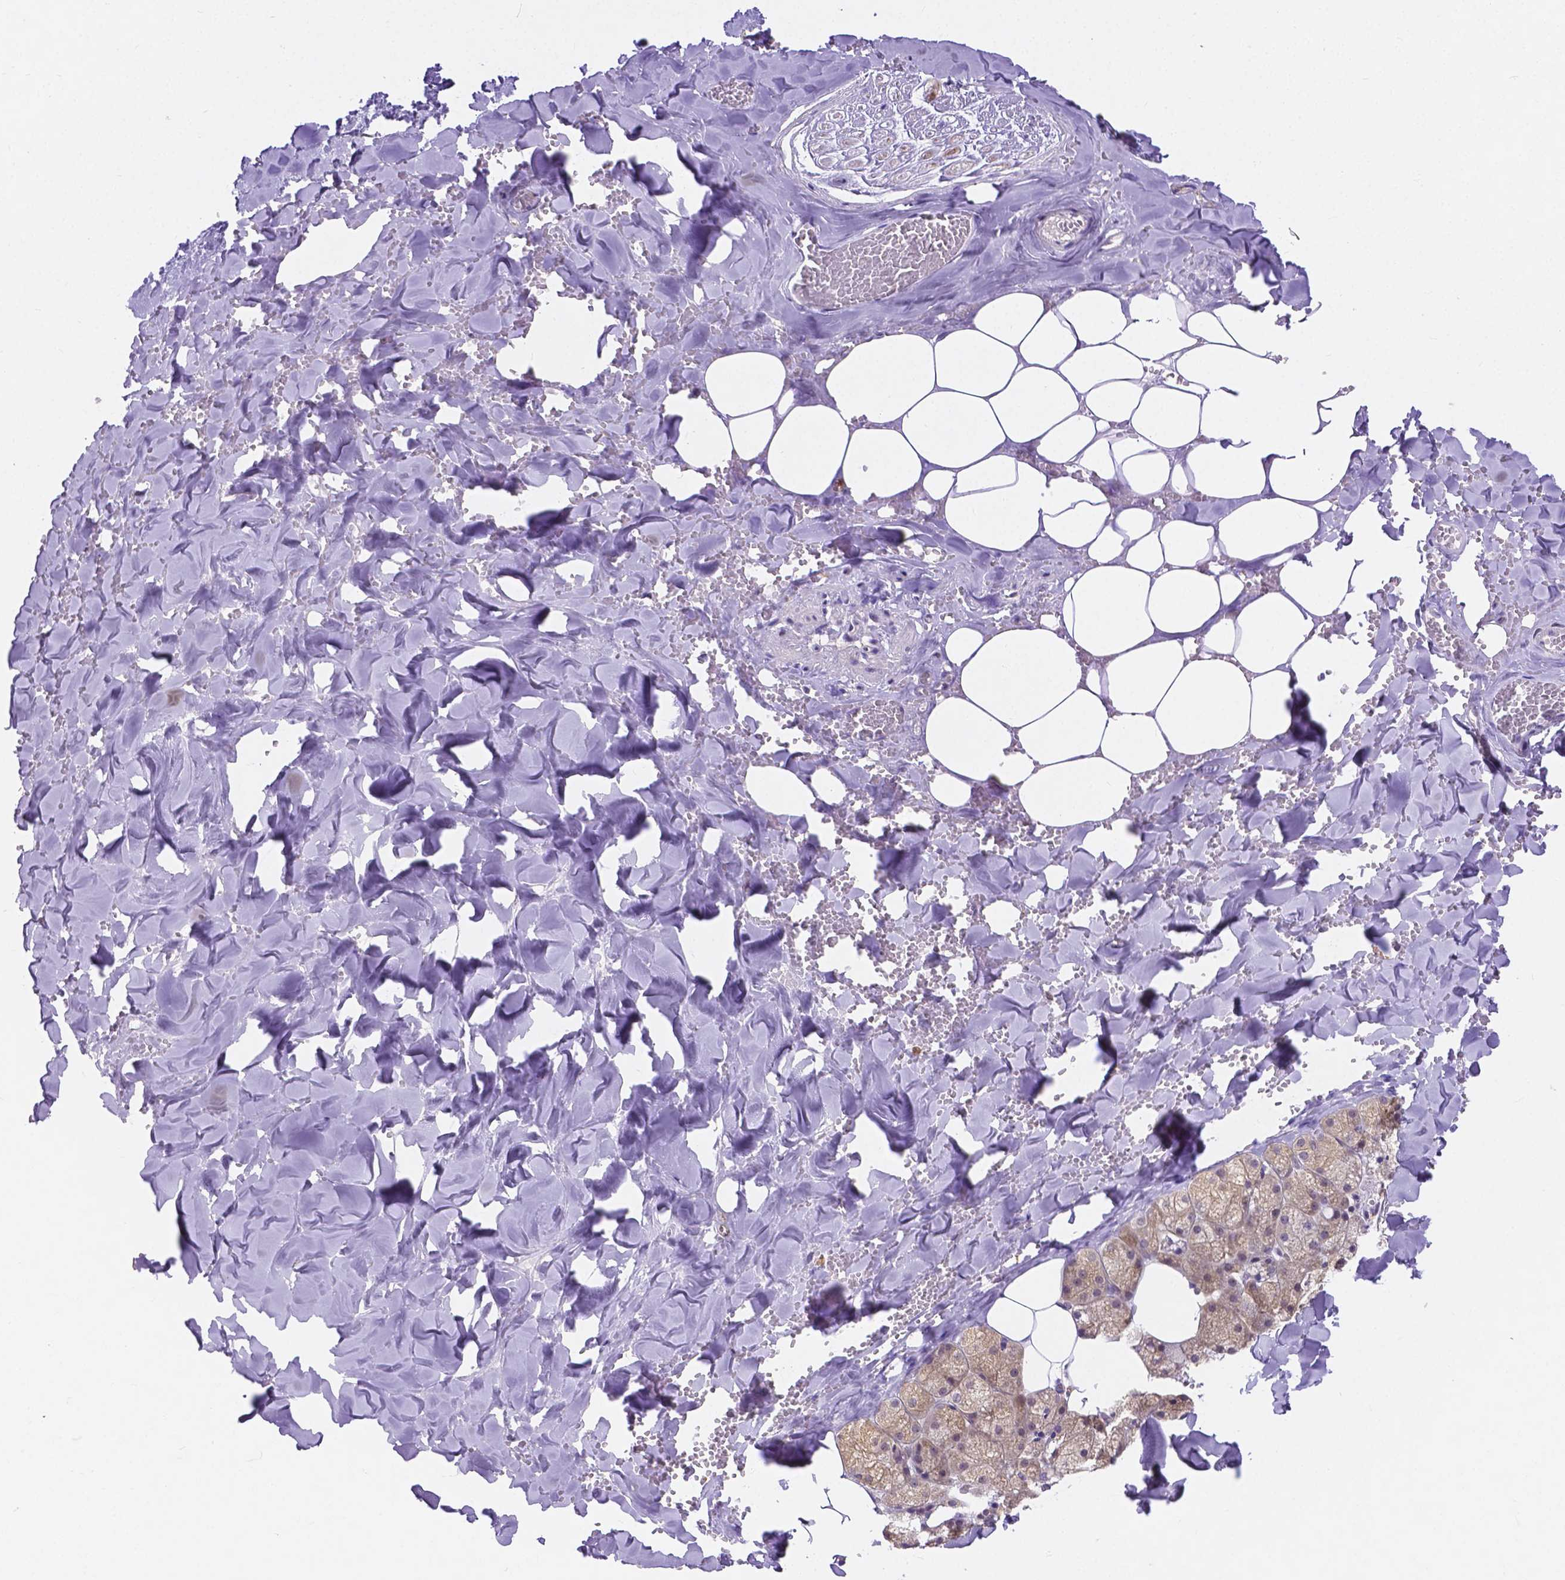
{"staining": {"intensity": "weak", "quantity": "25%-75%", "location": "cytoplasmic/membranous"}, "tissue": "salivary gland", "cell_type": "Glandular cells", "image_type": "normal", "snomed": [{"axis": "morphology", "description": "Normal tissue, NOS"}, {"axis": "topography", "description": "Salivary gland"}, {"axis": "topography", "description": "Peripheral nerve tissue"}], "caption": "Immunohistochemistry (IHC) of benign salivary gland demonstrates low levels of weak cytoplasmic/membranous staining in approximately 25%-75% of glandular cells.", "gene": "ZNRD2", "patient": {"sex": "male", "age": 38}}